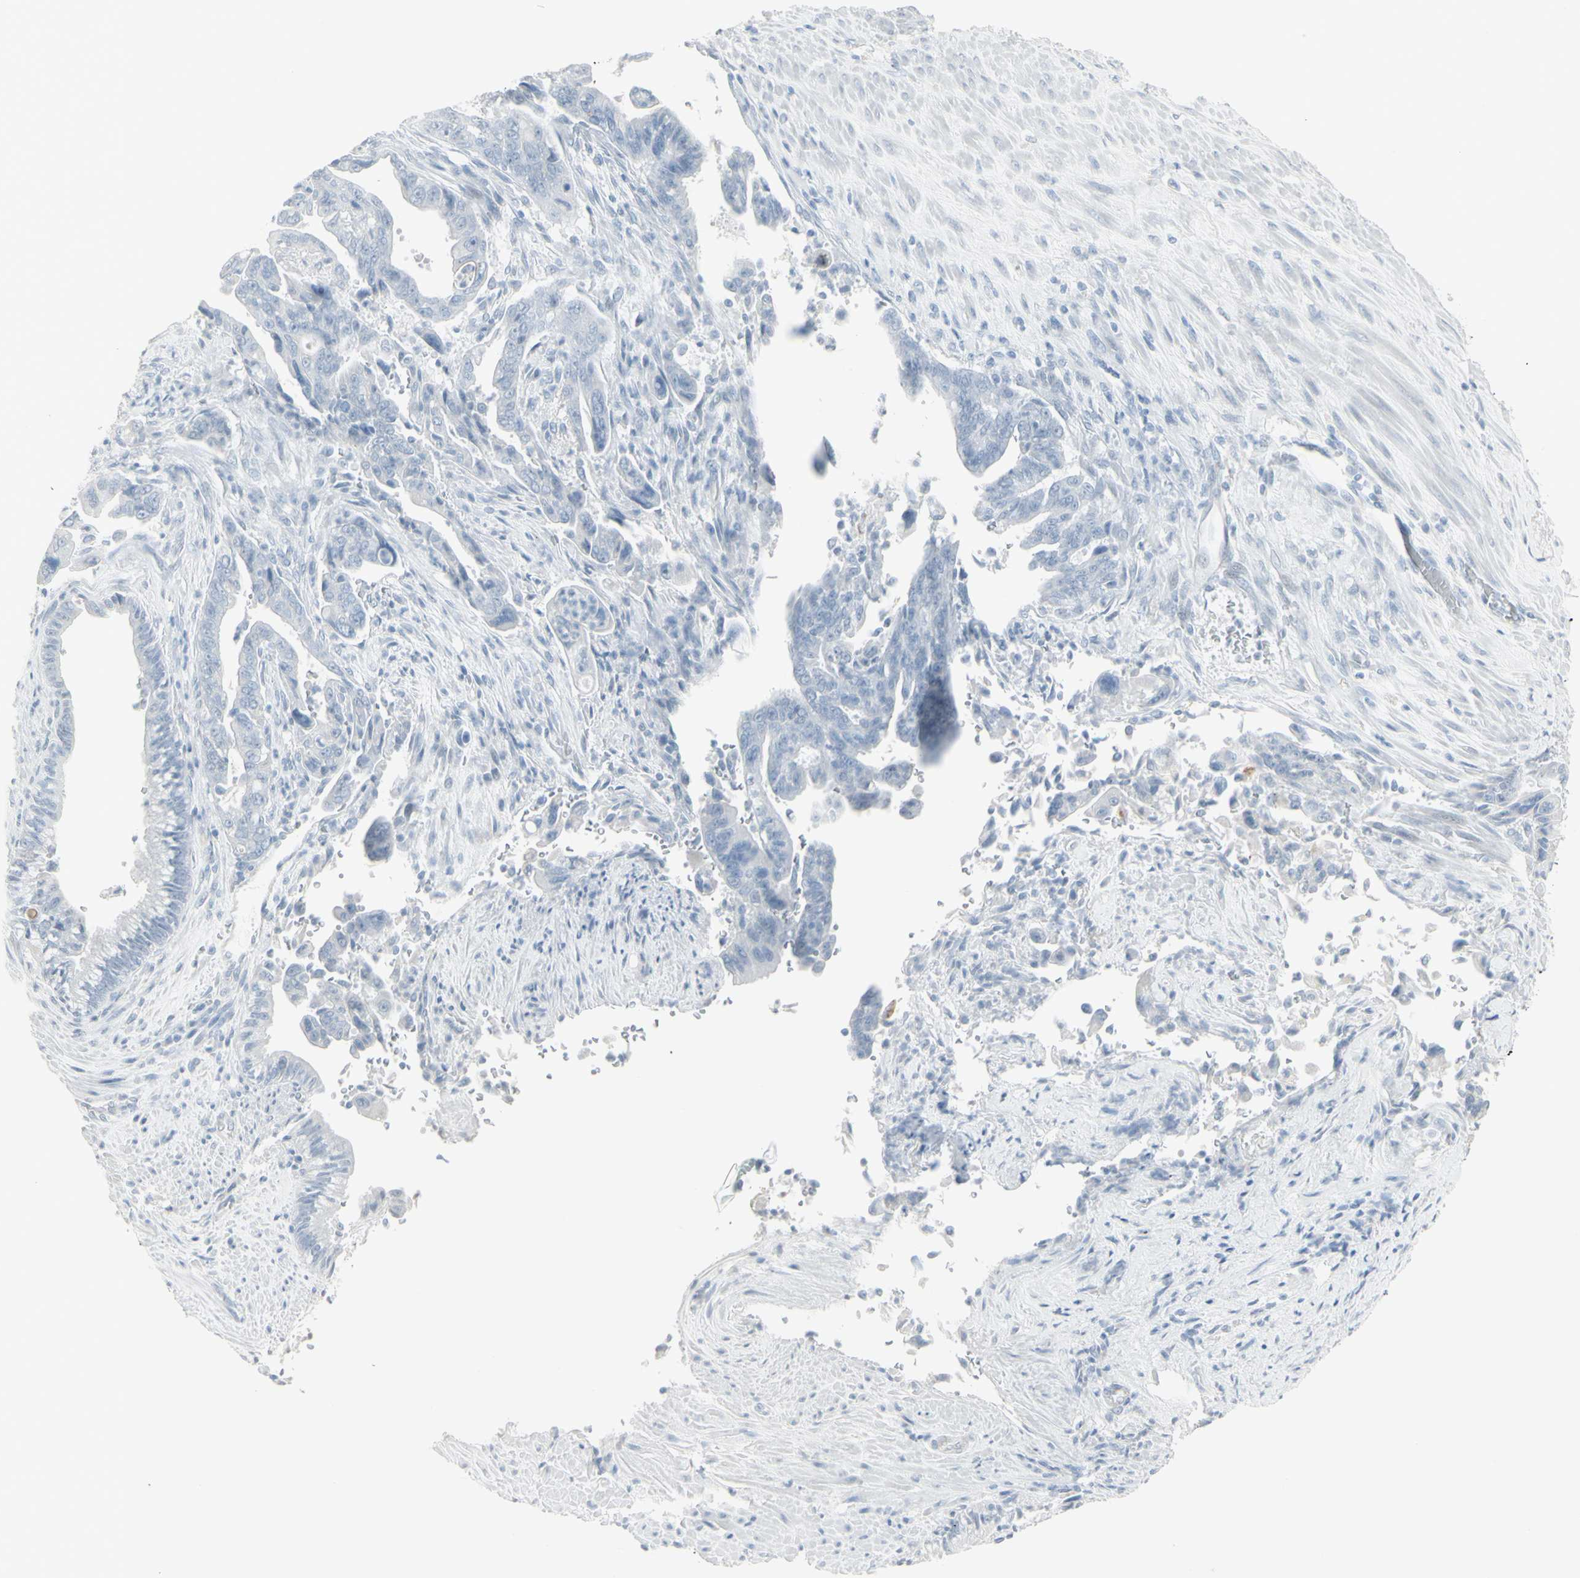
{"staining": {"intensity": "negative", "quantity": "none", "location": "none"}, "tissue": "pancreatic cancer", "cell_type": "Tumor cells", "image_type": "cancer", "snomed": [{"axis": "morphology", "description": "Adenocarcinoma, NOS"}, {"axis": "topography", "description": "Pancreas"}], "caption": "Image shows no protein positivity in tumor cells of pancreatic cancer (adenocarcinoma) tissue. (Brightfield microscopy of DAB (3,3'-diaminobenzidine) immunohistochemistry at high magnification).", "gene": "YBX2", "patient": {"sex": "male", "age": 70}}